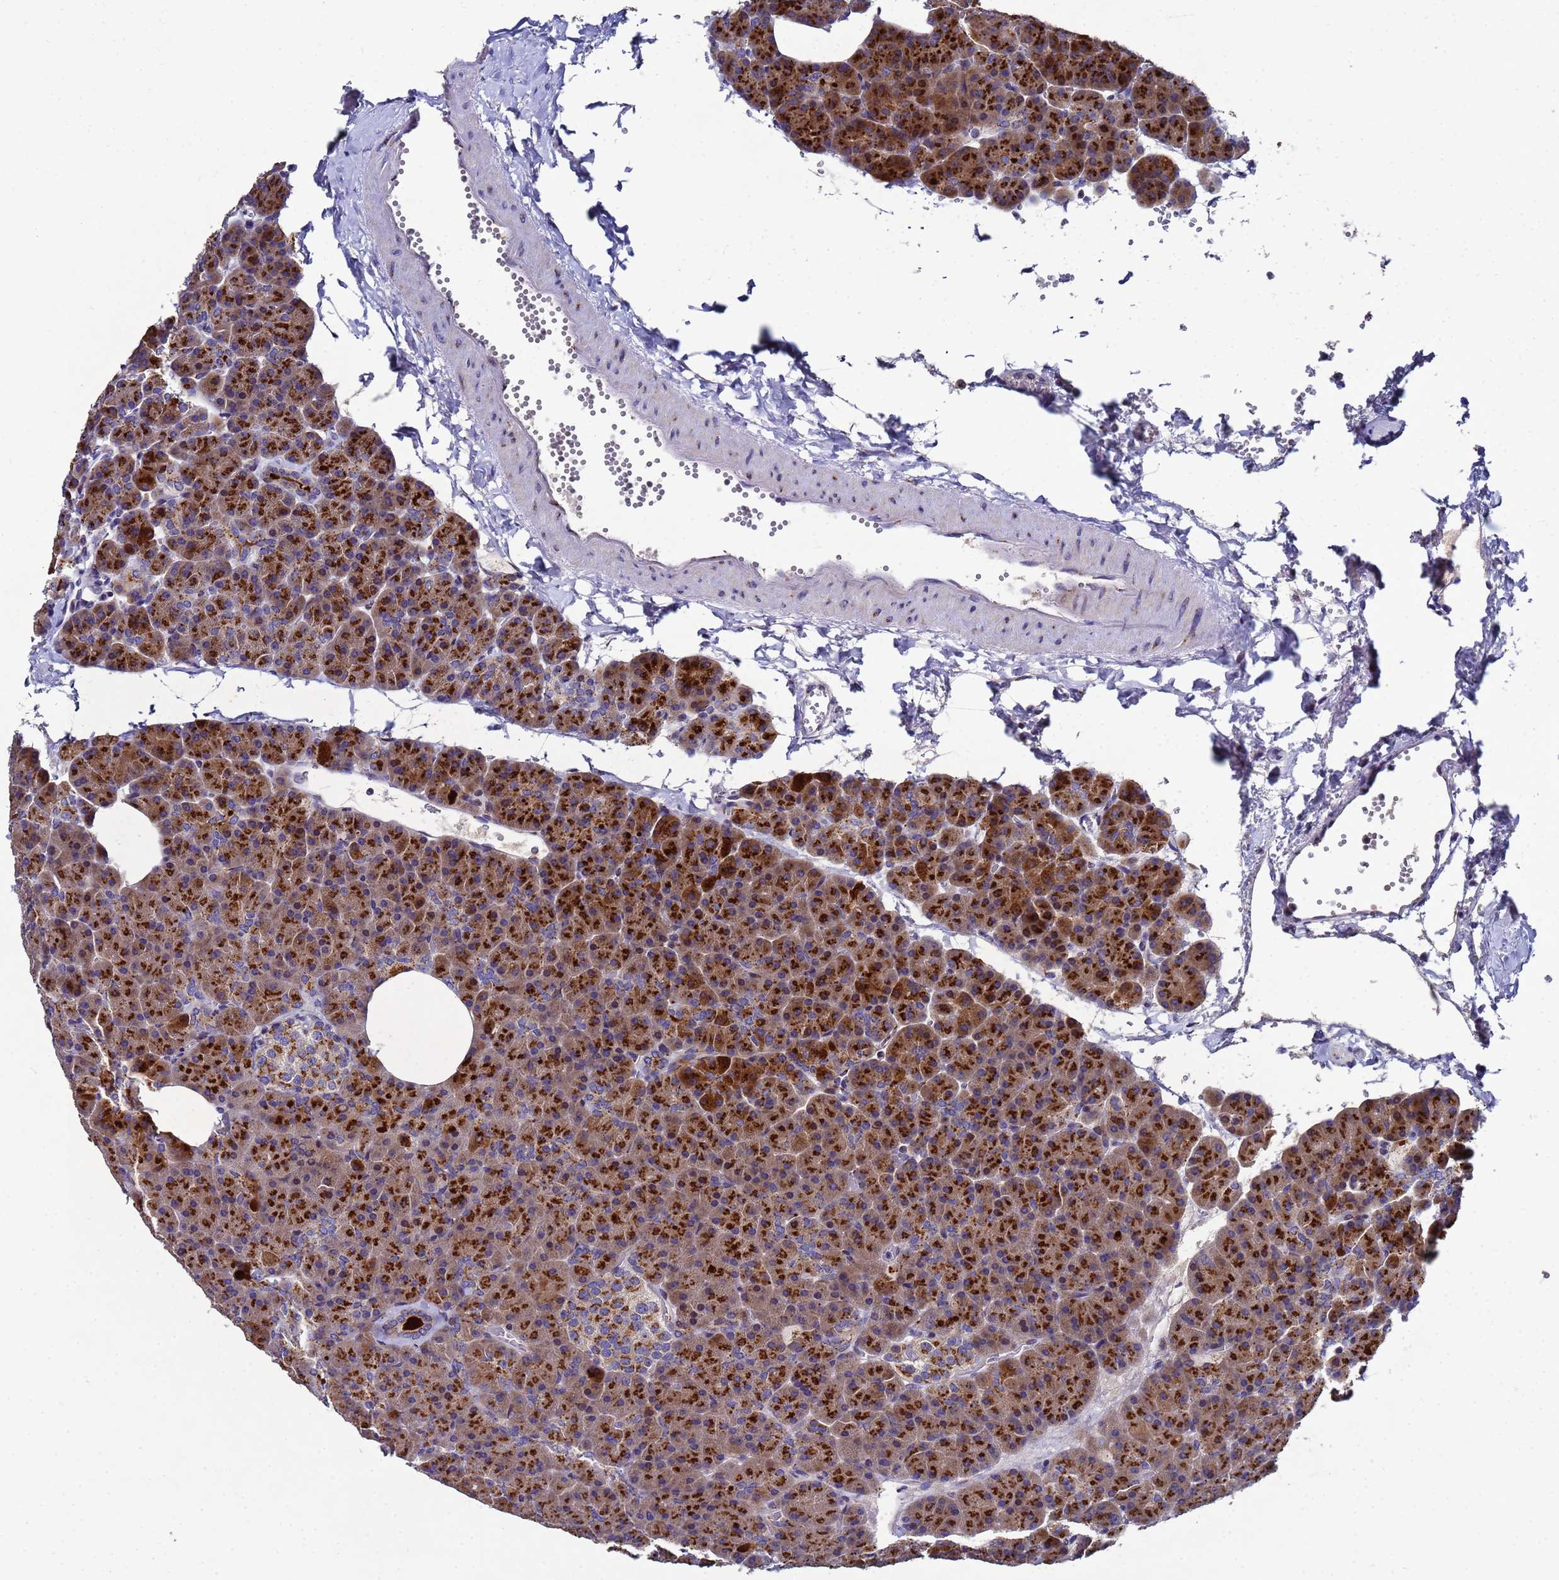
{"staining": {"intensity": "strong", "quantity": ">75%", "location": "cytoplasmic/membranous"}, "tissue": "pancreas", "cell_type": "Exocrine glandular cells", "image_type": "normal", "snomed": [{"axis": "morphology", "description": "Normal tissue, NOS"}, {"axis": "morphology", "description": "Carcinoid, malignant, NOS"}, {"axis": "topography", "description": "Pancreas"}], "caption": "Protein expression analysis of normal pancreas shows strong cytoplasmic/membranous staining in about >75% of exocrine glandular cells.", "gene": "NSUN6", "patient": {"sex": "female", "age": 35}}